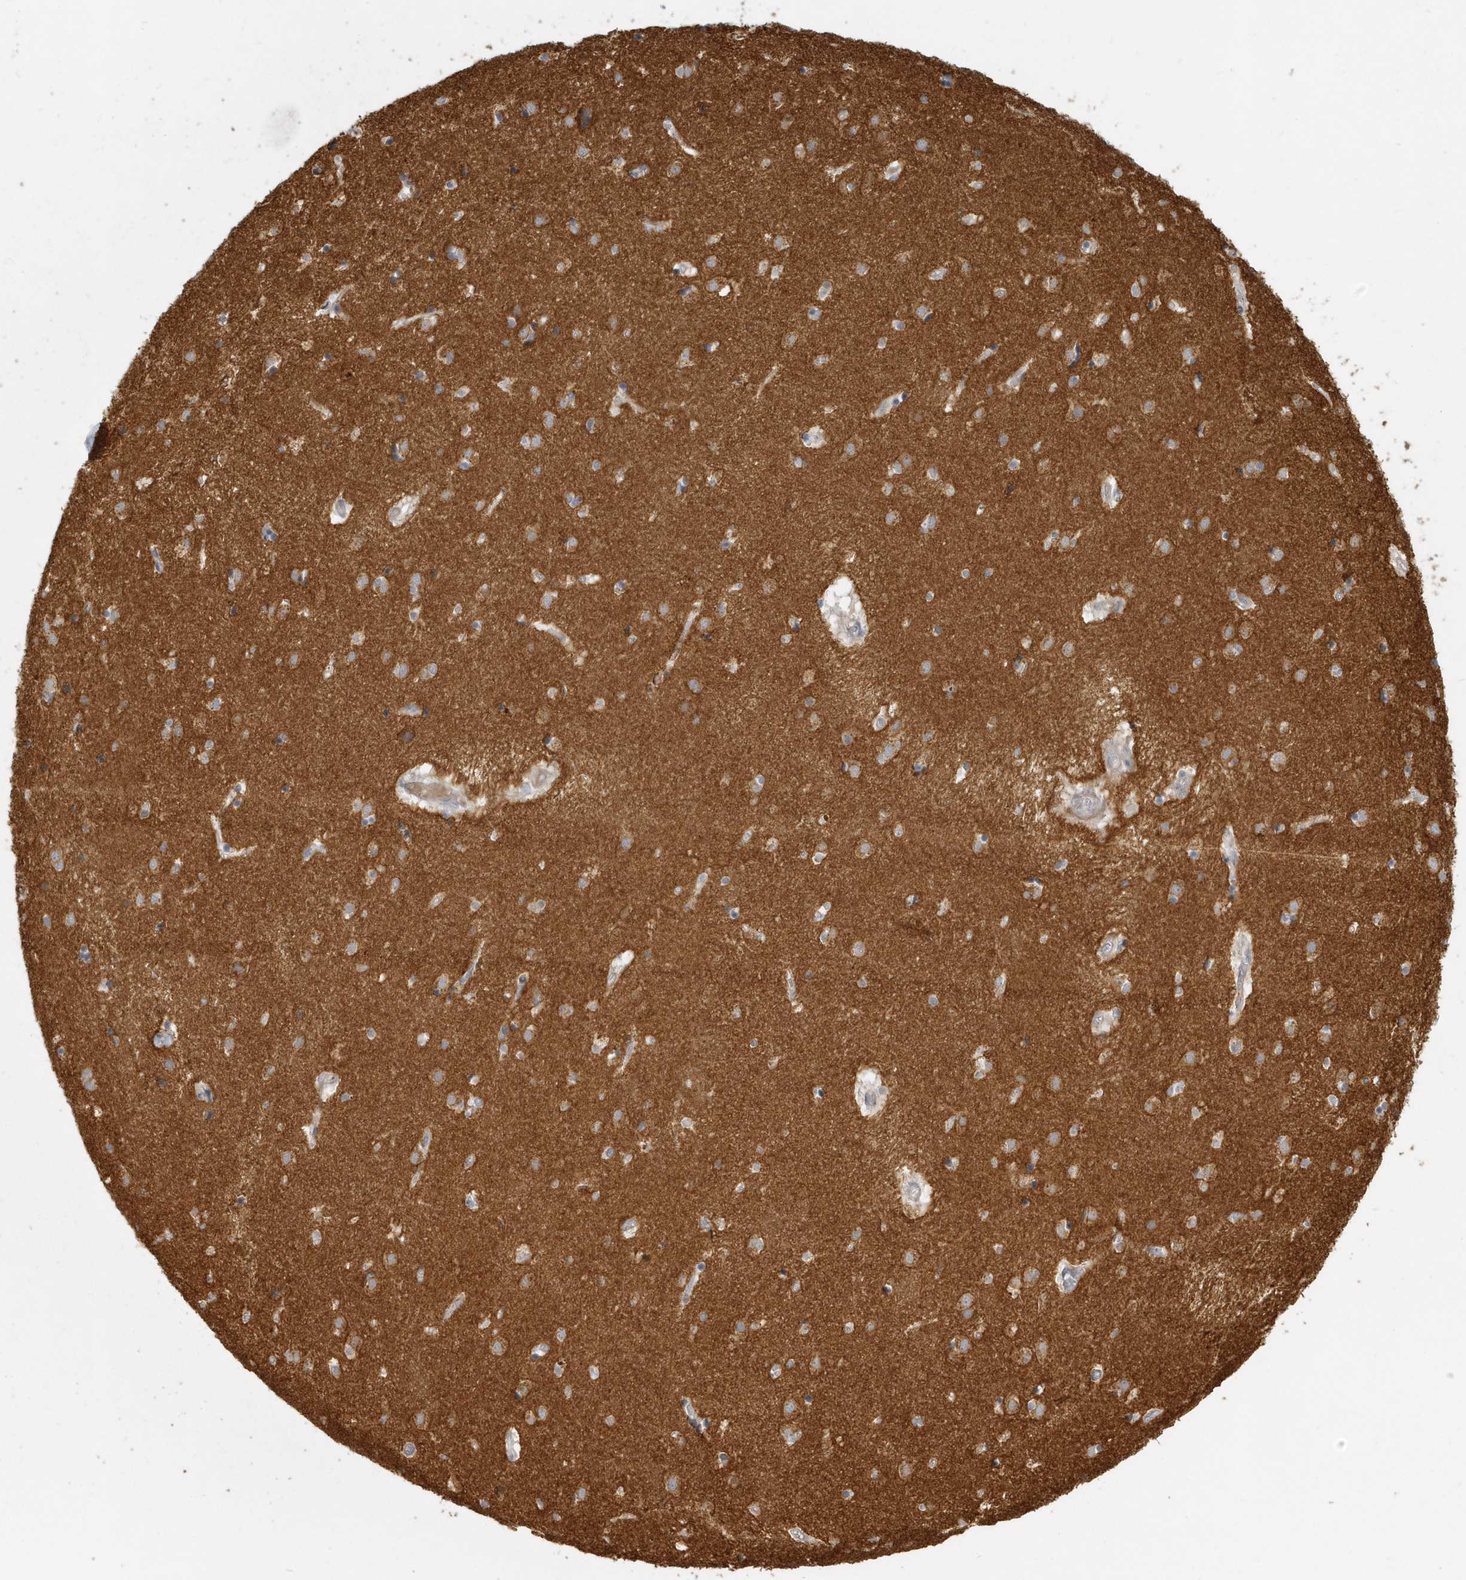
{"staining": {"intensity": "weak", "quantity": "25%-75%", "location": "cytoplasmic/membranous"}, "tissue": "caudate", "cell_type": "Glial cells", "image_type": "normal", "snomed": [{"axis": "morphology", "description": "Normal tissue, NOS"}, {"axis": "topography", "description": "Lateral ventricle wall"}], "caption": "Caudate stained with DAB IHC shows low levels of weak cytoplasmic/membranous positivity in approximately 25%-75% of glial cells. The protein of interest is shown in brown color, while the nuclei are stained blue.", "gene": "NAPB", "patient": {"sex": "male", "age": 70}}